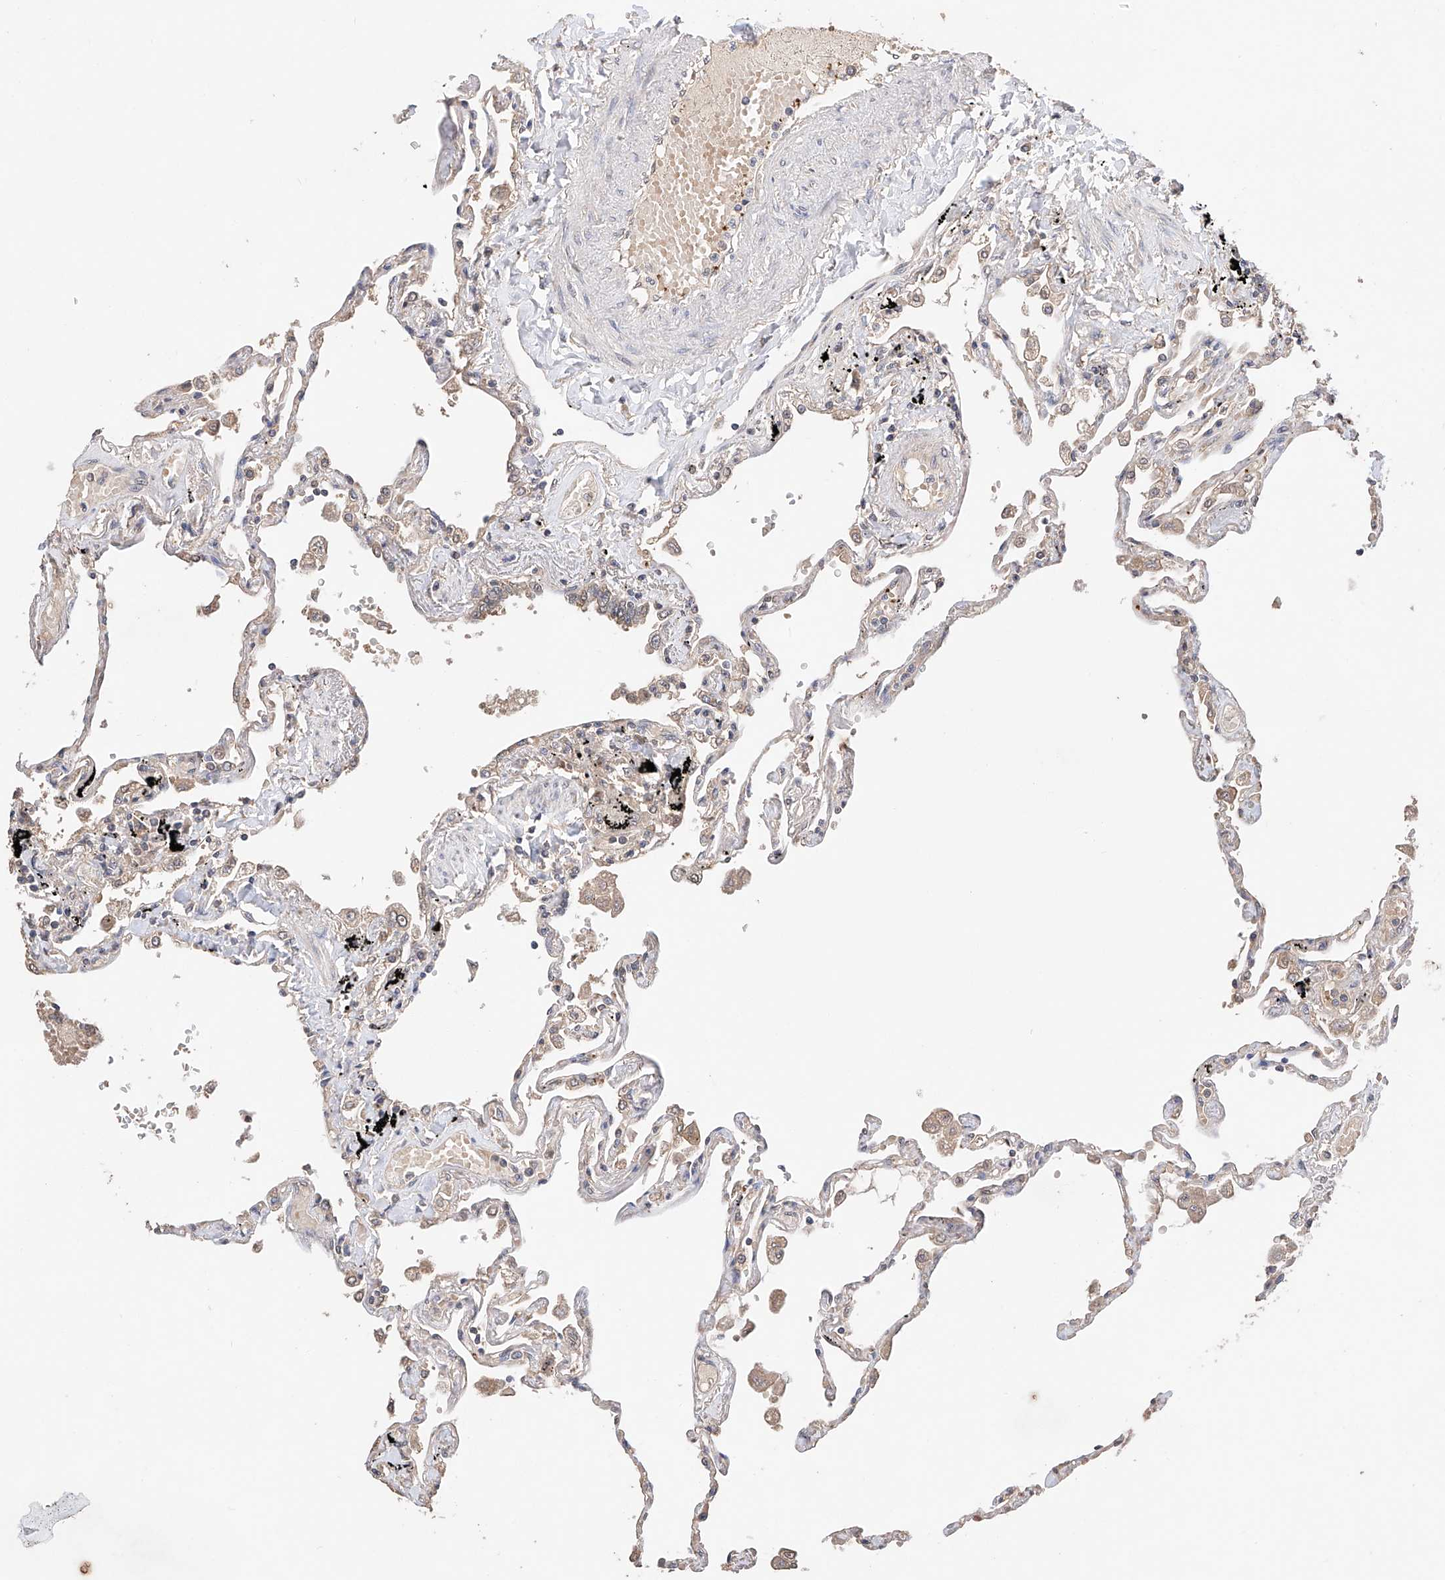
{"staining": {"intensity": "weak", "quantity": "25%-75%", "location": "cytoplasmic/membranous"}, "tissue": "lung", "cell_type": "Alveolar cells", "image_type": "normal", "snomed": [{"axis": "morphology", "description": "Normal tissue, NOS"}, {"axis": "topography", "description": "Lung"}], "caption": "This histopathology image exhibits immunohistochemistry (IHC) staining of unremarkable human lung, with low weak cytoplasmic/membranous staining in about 25%-75% of alveolar cells.", "gene": "ZFHX2", "patient": {"sex": "female", "age": 67}}